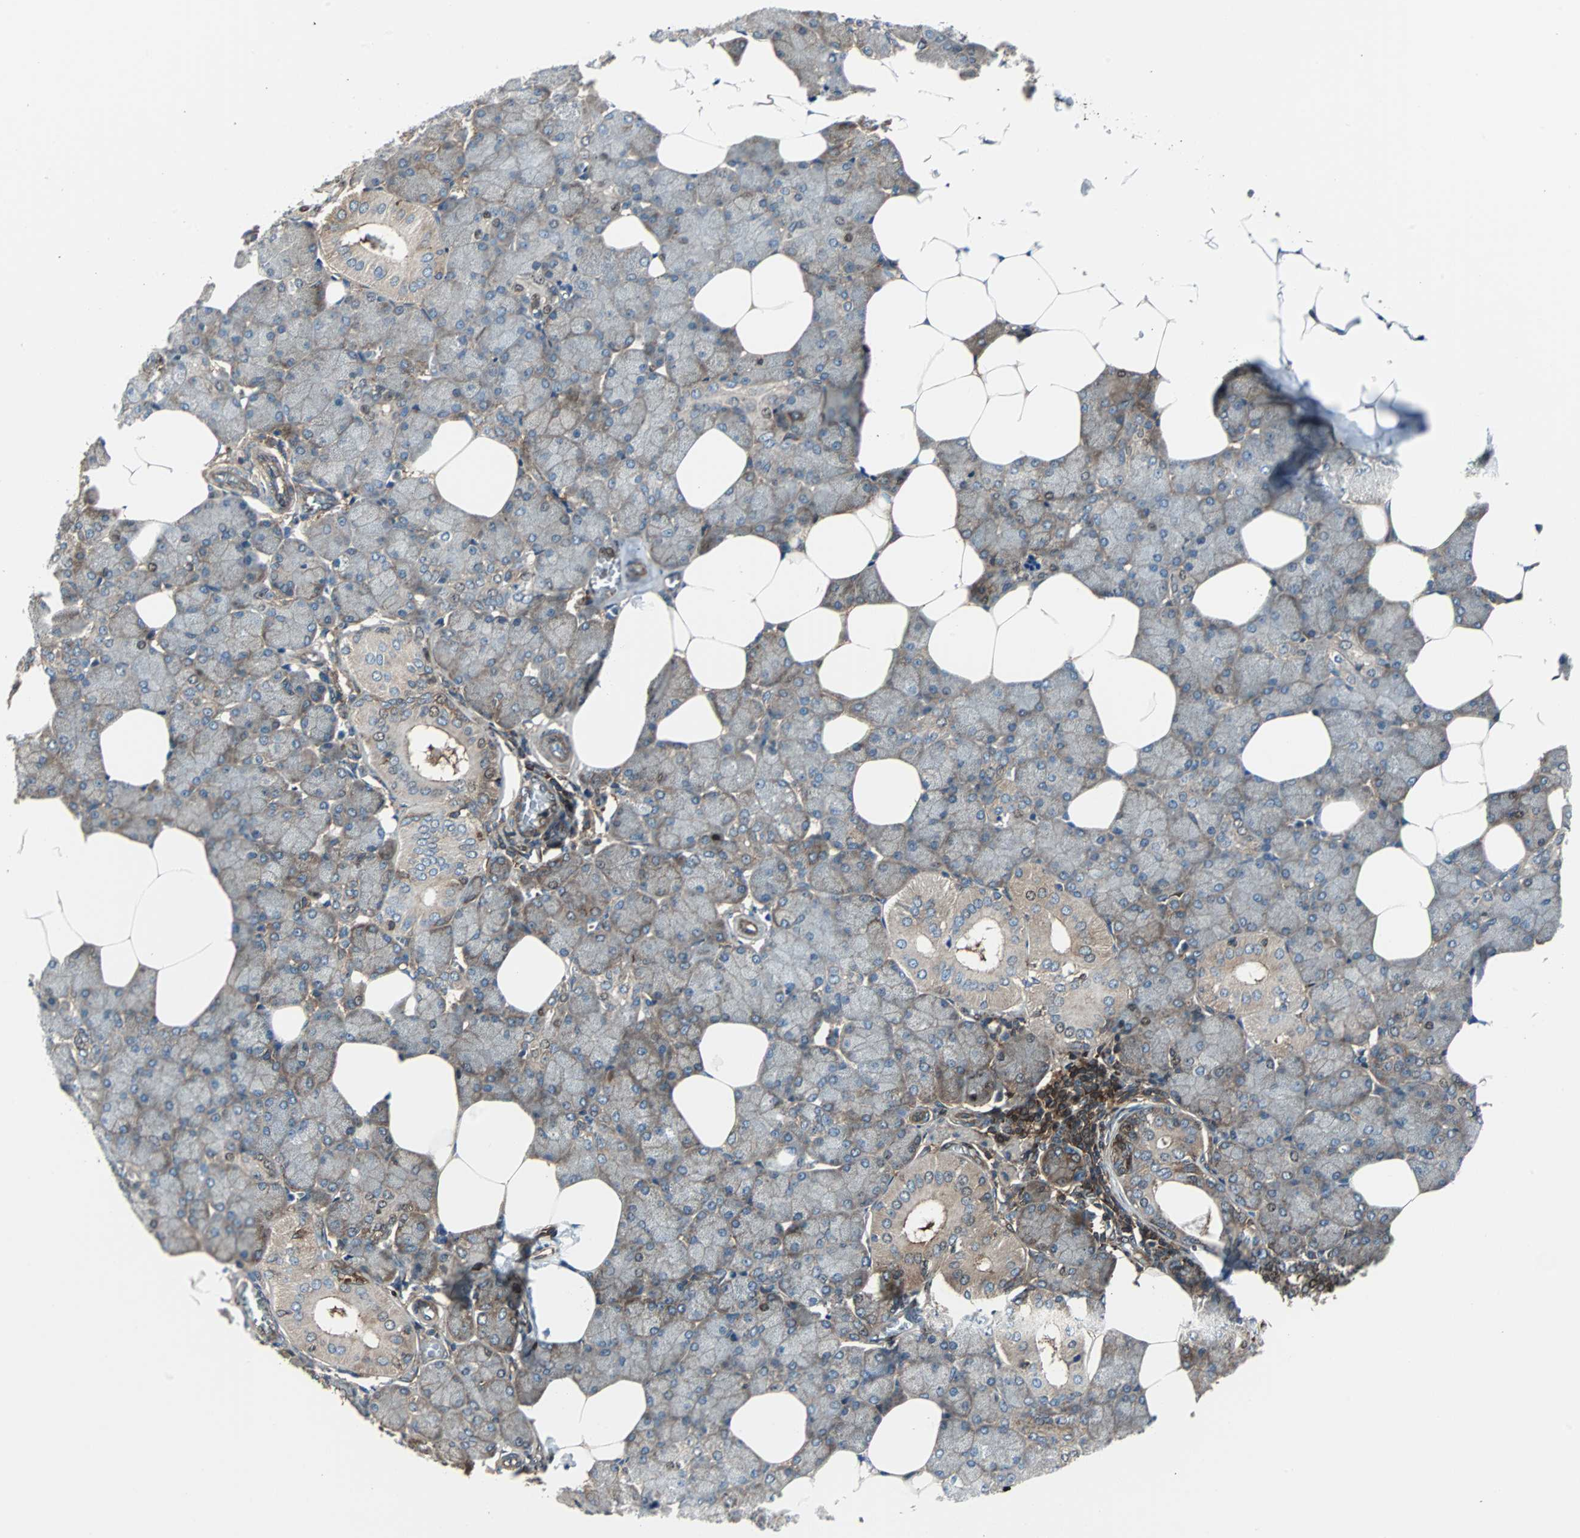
{"staining": {"intensity": "strong", "quantity": "25%-75%", "location": "cytoplasmic/membranous"}, "tissue": "salivary gland", "cell_type": "Glandular cells", "image_type": "normal", "snomed": [{"axis": "morphology", "description": "Normal tissue, NOS"}, {"axis": "morphology", "description": "Adenoma, NOS"}, {"axis": "topography", "description": "Salivary gland"}], "caption": "Normal salivary gland shows strong cytoplasmic/membranous positivity in approximately 25%-75% of glandular cells, visualized by immunohistochemistry.", "gene": "RELA", "patient": {"sex": "female", "age": 32}}